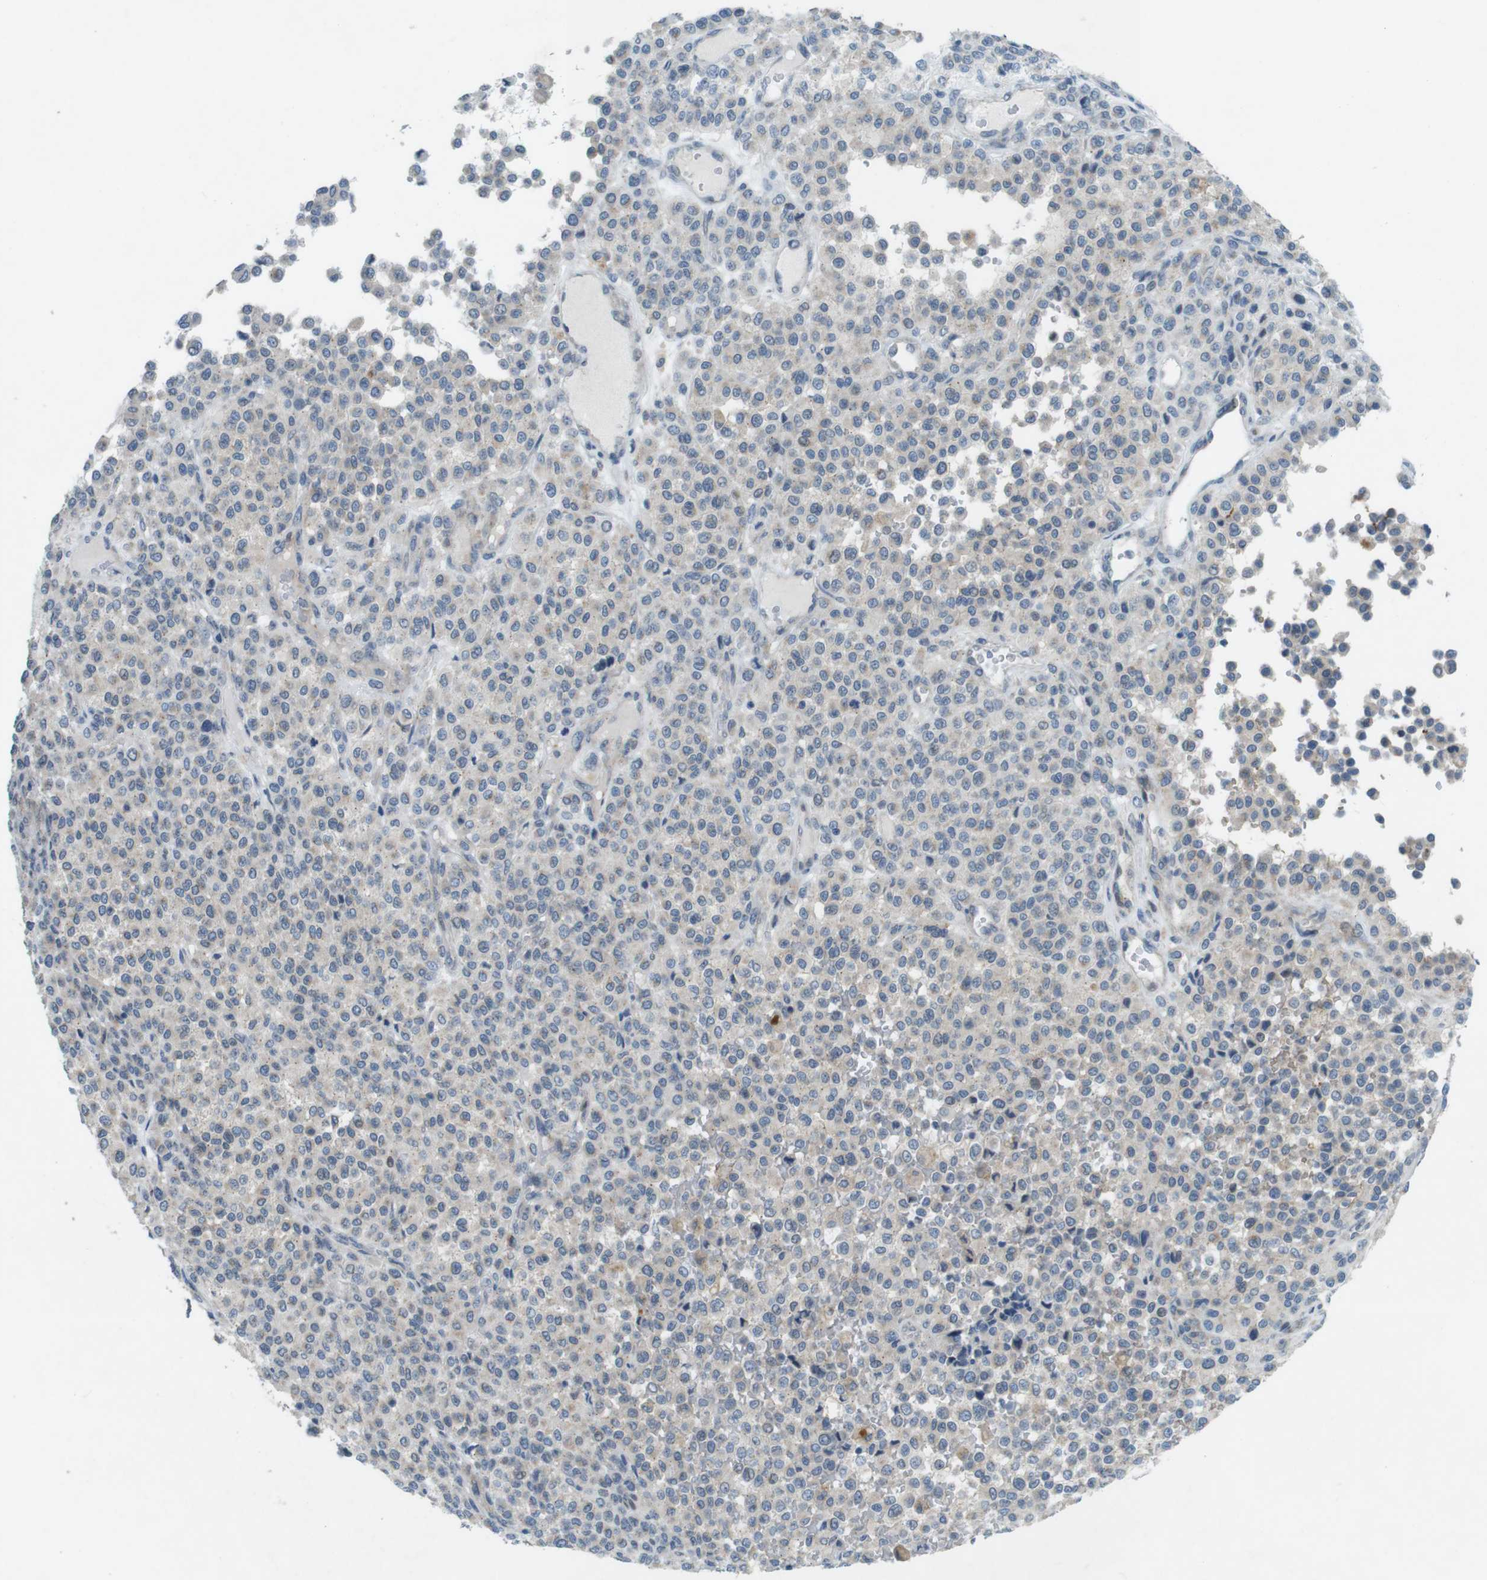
{"staining": {"intensity": "negative", "quantity": "none", "location": "none"}, "tissue": "melanoma", "cell_type": "Tumor cells", "image_type": "cancer", "snomed": [{"axis": "morphology", "description": "Malignant melanoma, Metastatic site"}, {"axis": "topography", "description": "Pancreas"}], "caption": "IHC of human melanoma displays no staining in tumor cells.", "gene": "TYW1", "patient": {"sex": "female", "age": 30}}